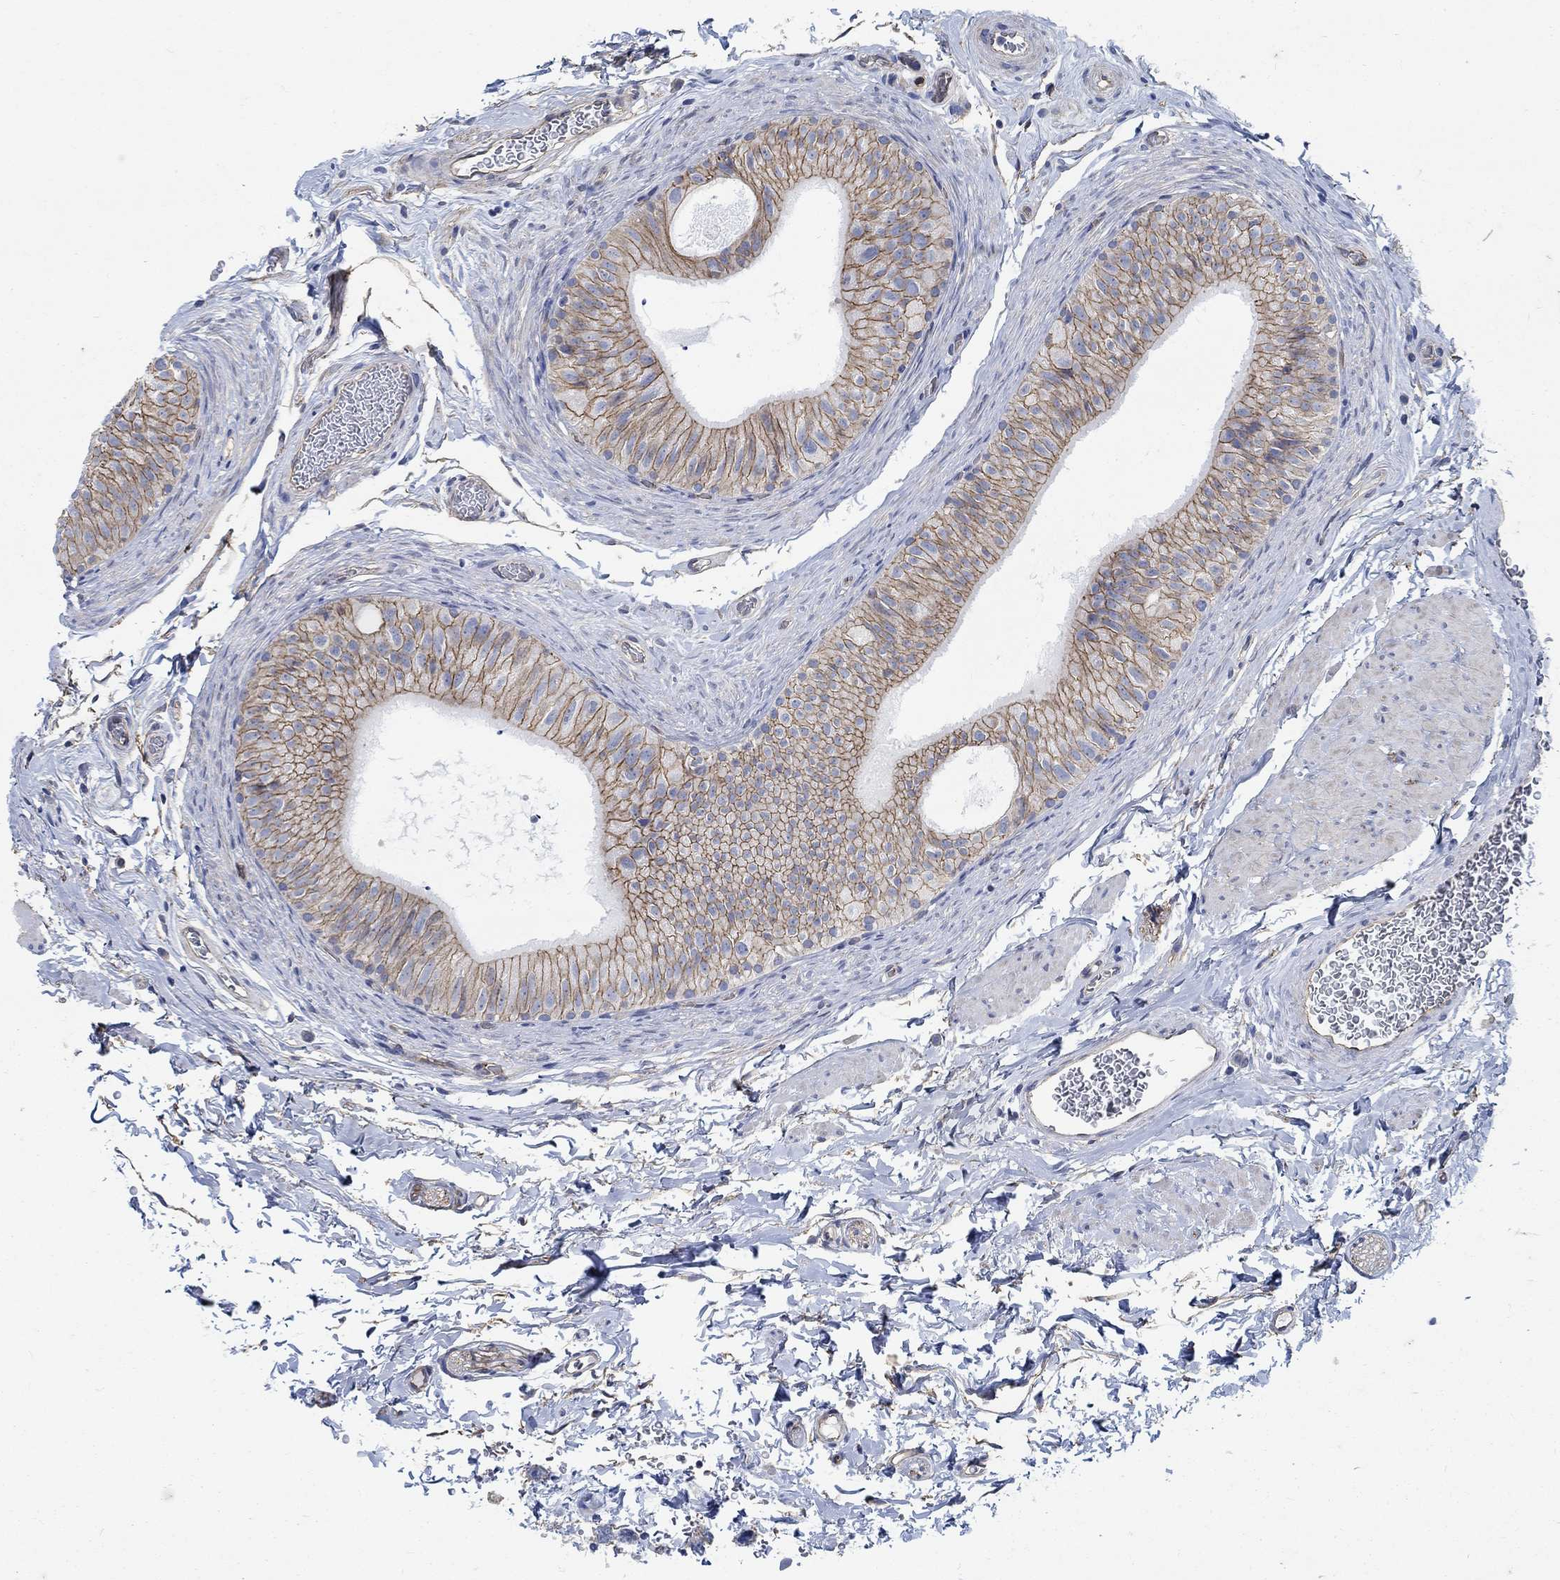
{"staining": {"intensity": "strong", "quantity": ">75%", "location": "cytoplasmic/membranous"}, "tissue": "epididymis", "cell_type": "Glandular cells", "image_type": "normal", "snomed": [{"axis": "morphology", "description": "Normal tissue, NOS"}, {"axis": "topography", "description": "Epididymis, spermatic cord, NOS"}, {"axis": "topography", "description": "Epididymis"}], "caption": "Strong cytoplasmic/membranous protein expression is present in approximately >75% of glandular cells in epididymis.", "gene": "TMEM198", "patient": {"sex": "male", "age": 31}}